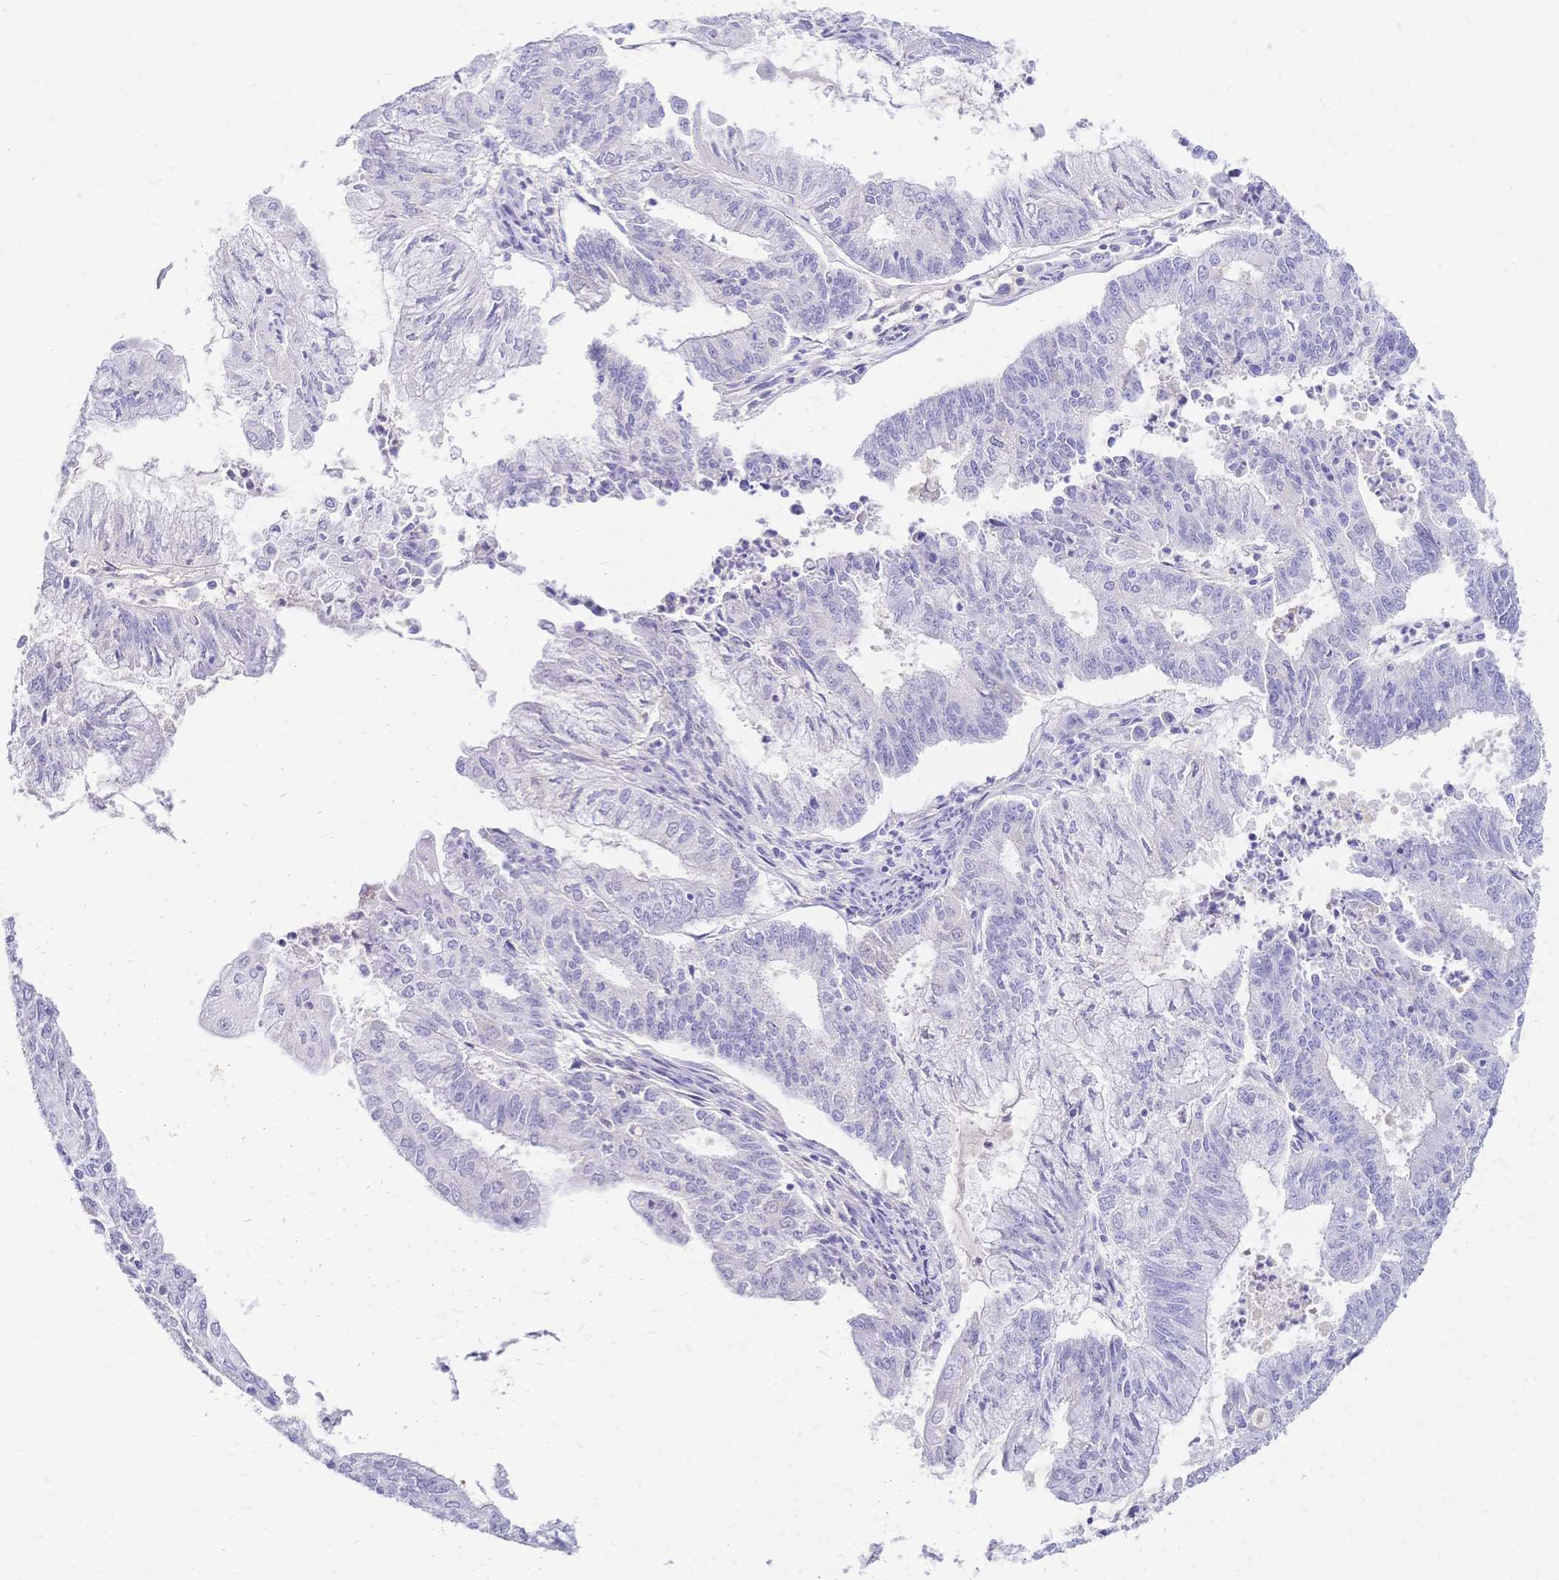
{"staining": {"intensity": "negative", "quantity": "none", "location": "none"}, "tissue": "endometrial cancer", "cell_type": "Tumor cells", "image_type": "cancer", "snomed": [{"axis": "morphology", "description": "Adenocarcinoma, NOS"}, {"axis": "topography", "description": "Endometrium"}], "caption": "Immunohistochemistry of human endometrial adenocarcinoma demonstrates no staining in tumor cells.", "gene": "FA2H", "patient": {"sex": "female", "age": 61}}